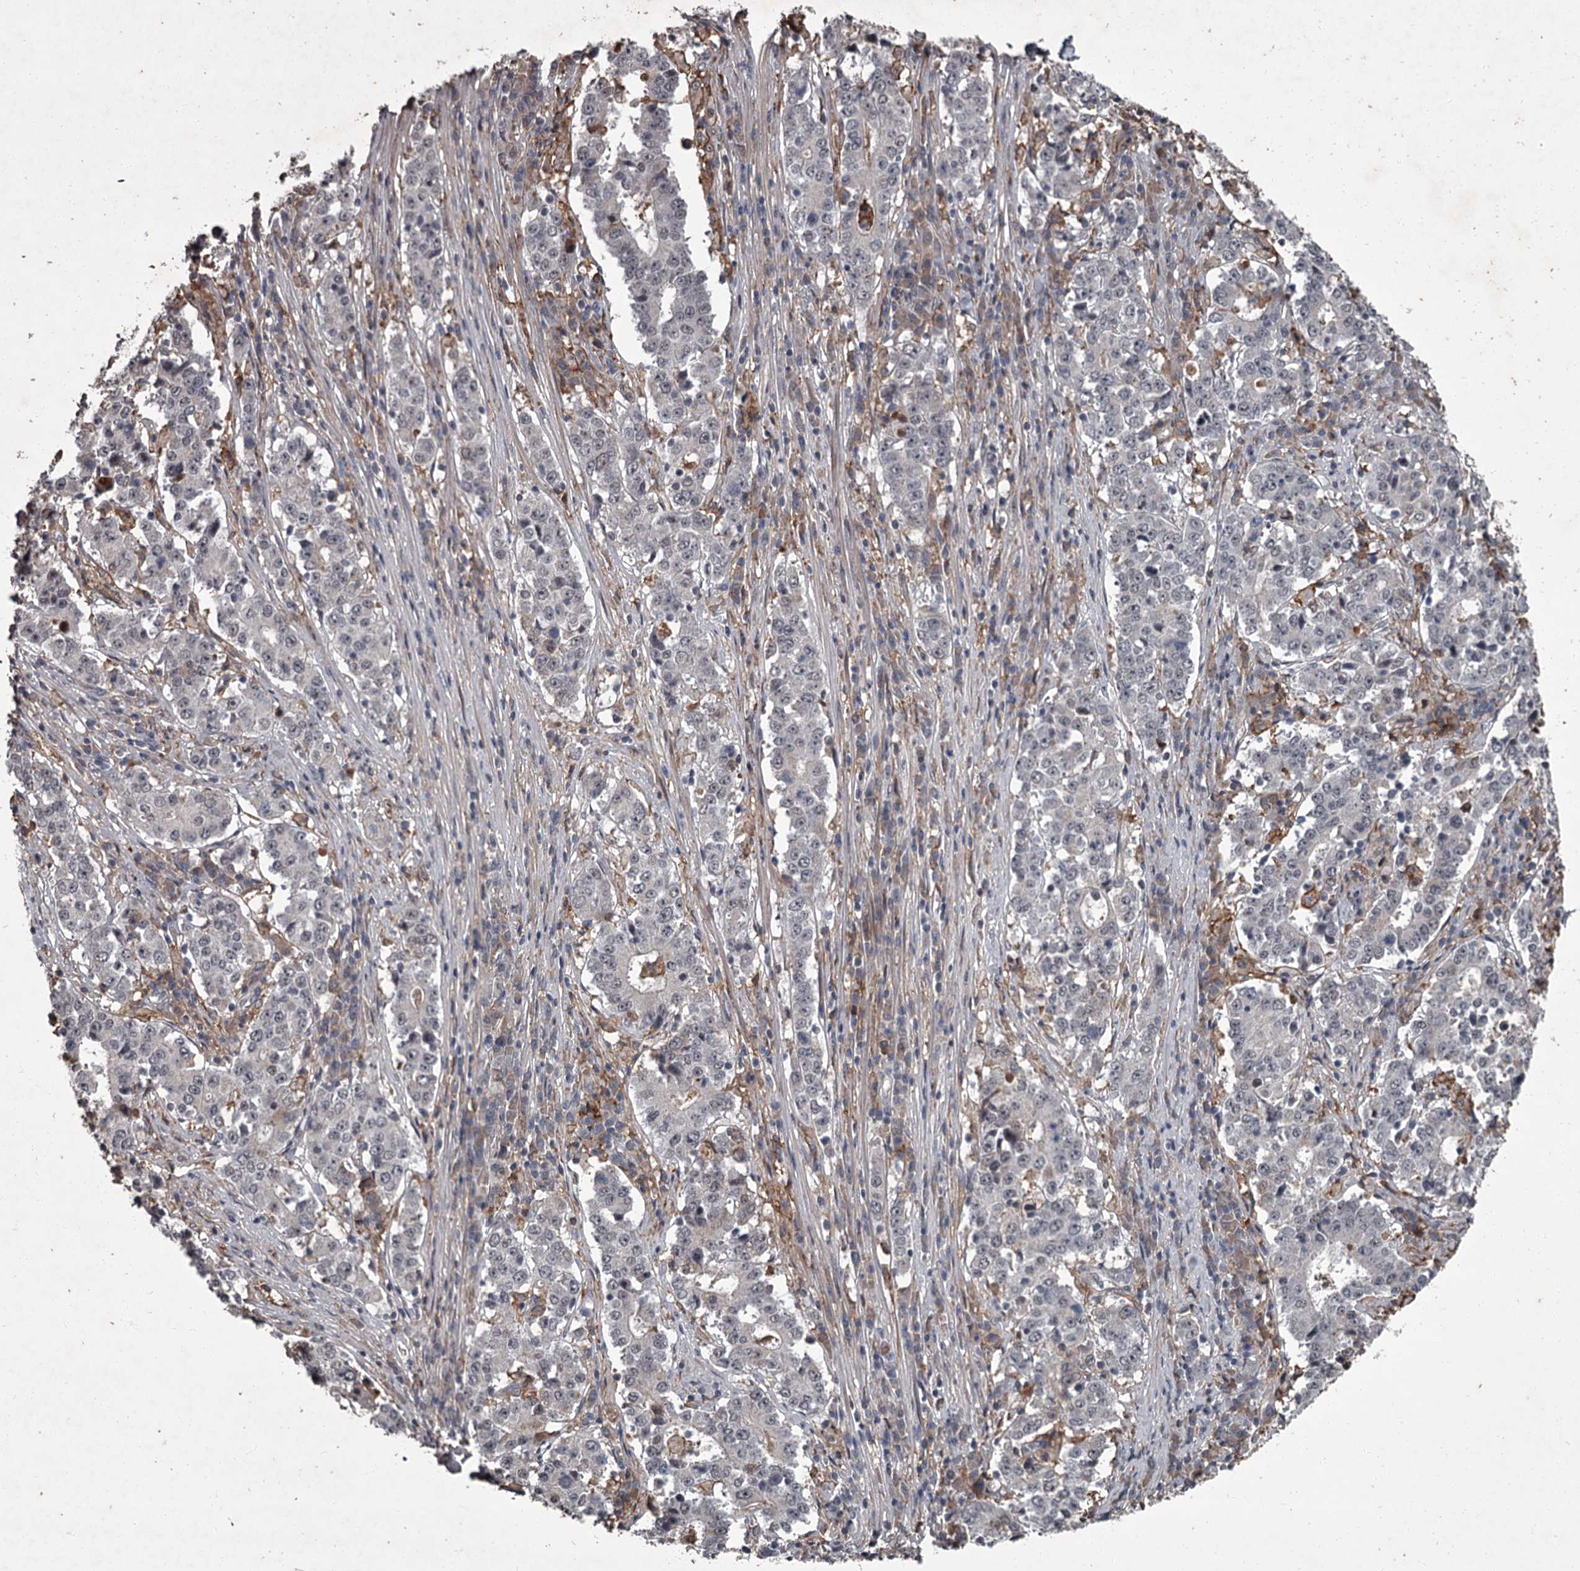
{"staining": {"intensity": "negative", "quantity": "none", "location": "none"}, "tissue": "stomach cancer", "cell_type": "Tumor cells", "image_type": "cancer", "snomed": [{"axis": "morphology", "description": "Adenocarcinoma, NOS"}, {"axis": "topography", "description": "Stomach"}], "caption": "Tumor cells are negative for protein expression in human stomach cancer.", "gene": "FLVCR2", "patient": {"sex": "male", "age": 59}}